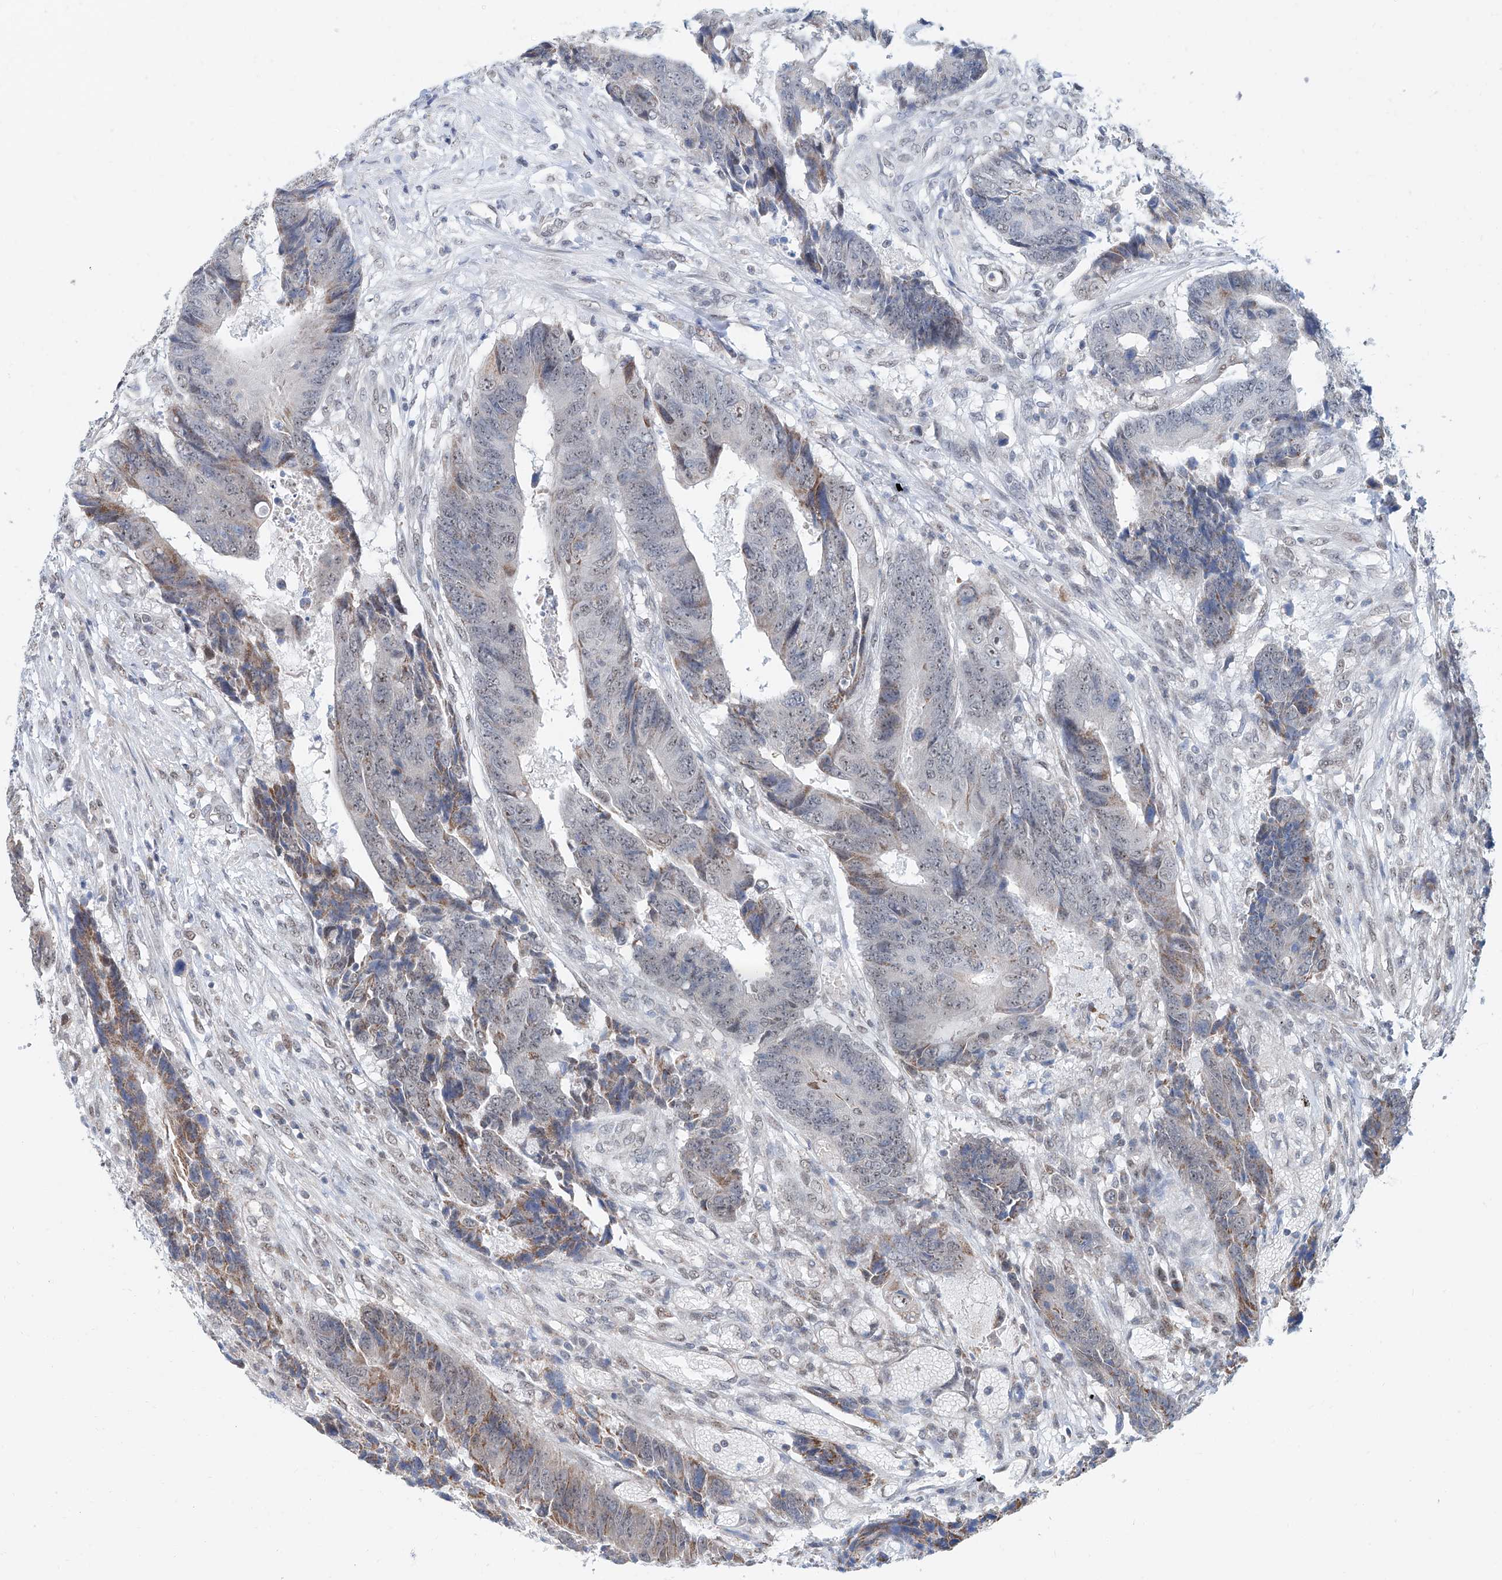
{"staining": {"intensity": "moderate", "quantity": "<25%", "location": "cytoplasmic/membranous,nuclear"}, "tissue": "colorectal cancer", "cell_type": "Tumor cells", "image_type": "cancer", "snomed": [{"axis": "morphology", "description": "Adenocarcinoma, NOS"}, {"axis": "topography", "description": "Rectum"}], "caption": "Immunohistochemistry (IHC) image of human colorectal cancer (adenocarcinoma) stained for a protein (brown), which reveals low levels of moderate cytoplasmic/membranous and nuclear positivity in about <25% of tumor cells.", "gene": "SDE2", "patient": {"sex": "male", "age": 84}}